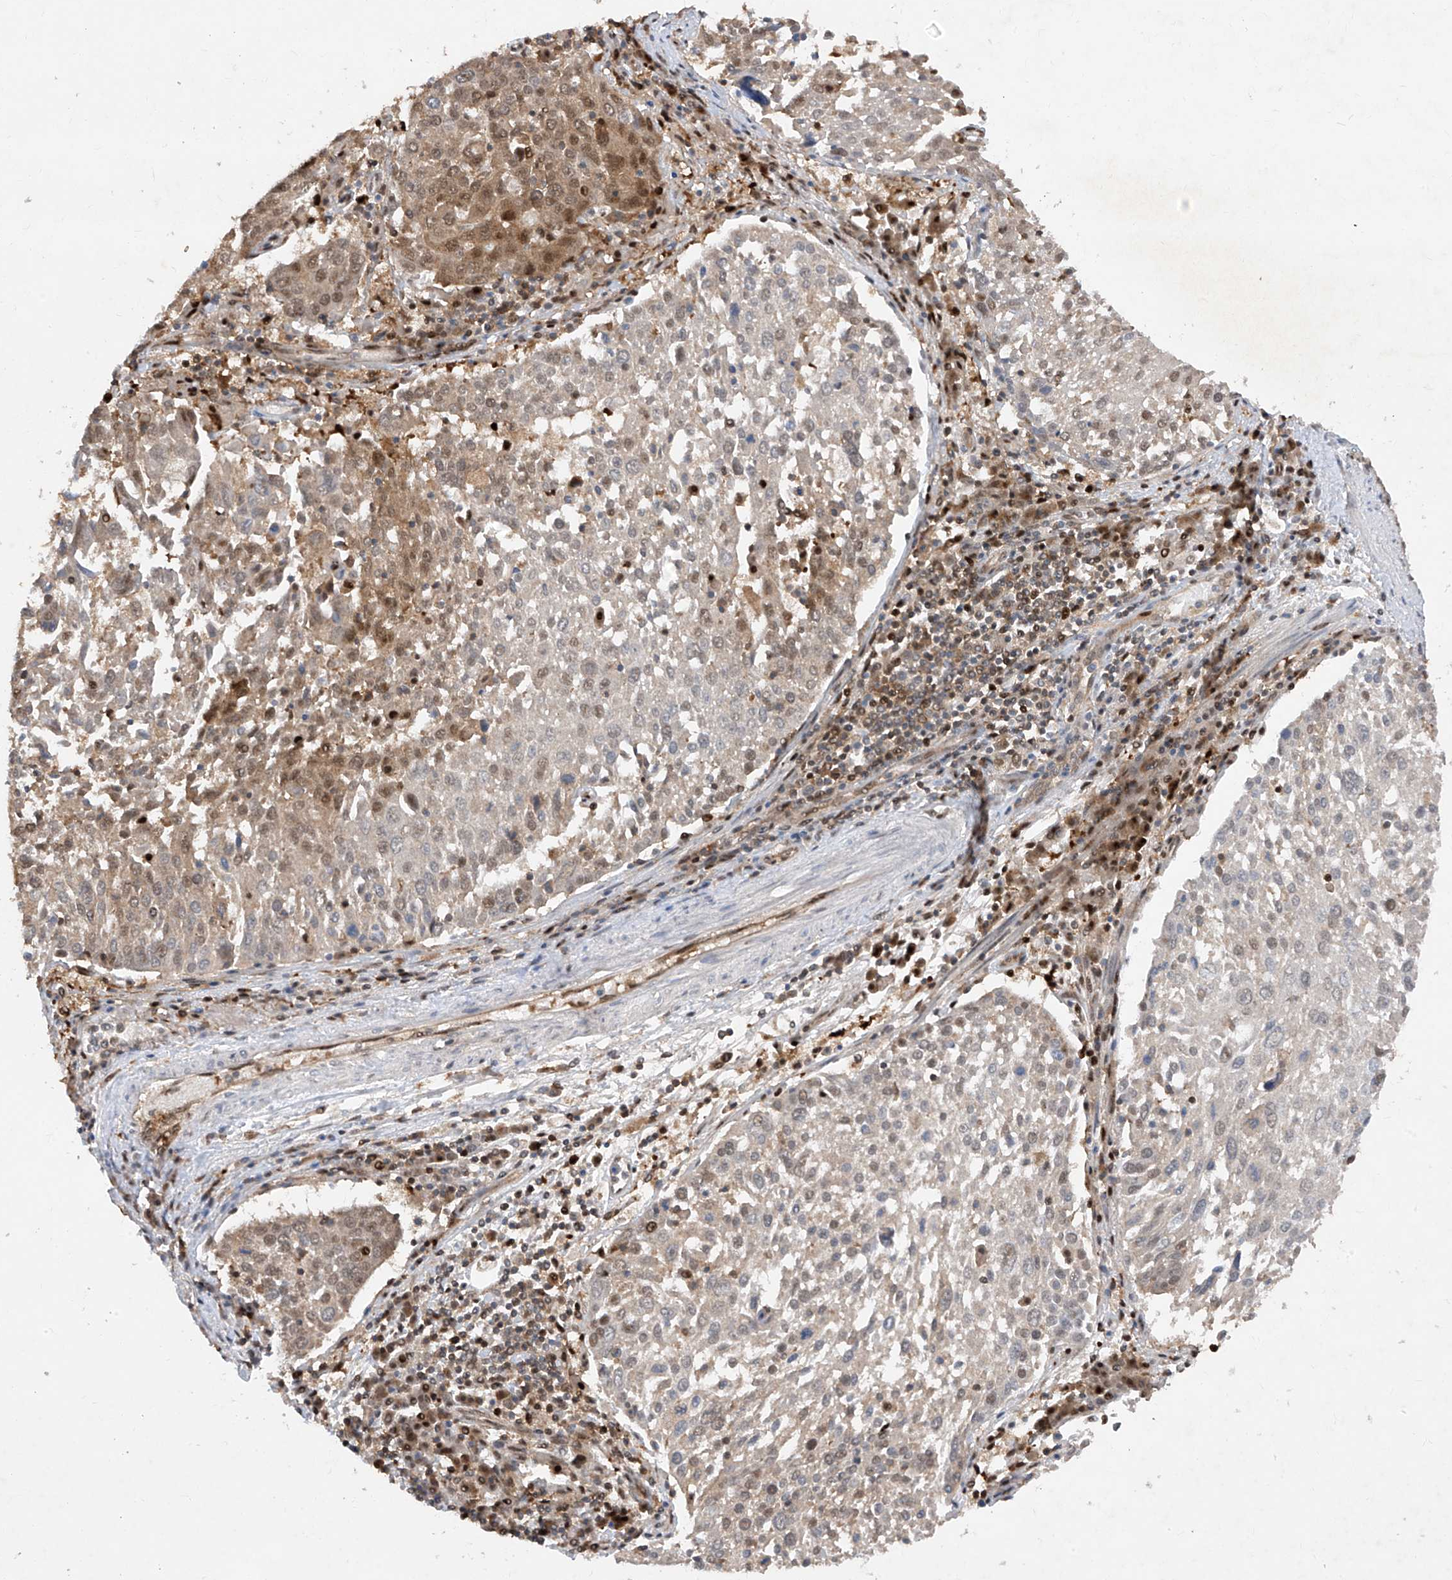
{"staining": {"intensity": "moderate", "quantity": "<25%", "location": "cytoplasmic/membranous,nuclear"}, "tissue": "lung cancer", "cell_type": "Tumor cells", "image_type": "cancer", "snomed": [{"axis": "morphology", "description": "Squamous cell carcinoma, NOS"}, {"axis": "topography", "description": "Lung"}], "caption": "The image shows immunohistochemical staining of lung cancer (squamous cell carcinoma). There is moderate cytoplasmic/membranous and nuclear positivity is appreciated in about <25% of tumor cells.", "gene": "ZNF358", "patient": {"sex": "male", "age": 65}}